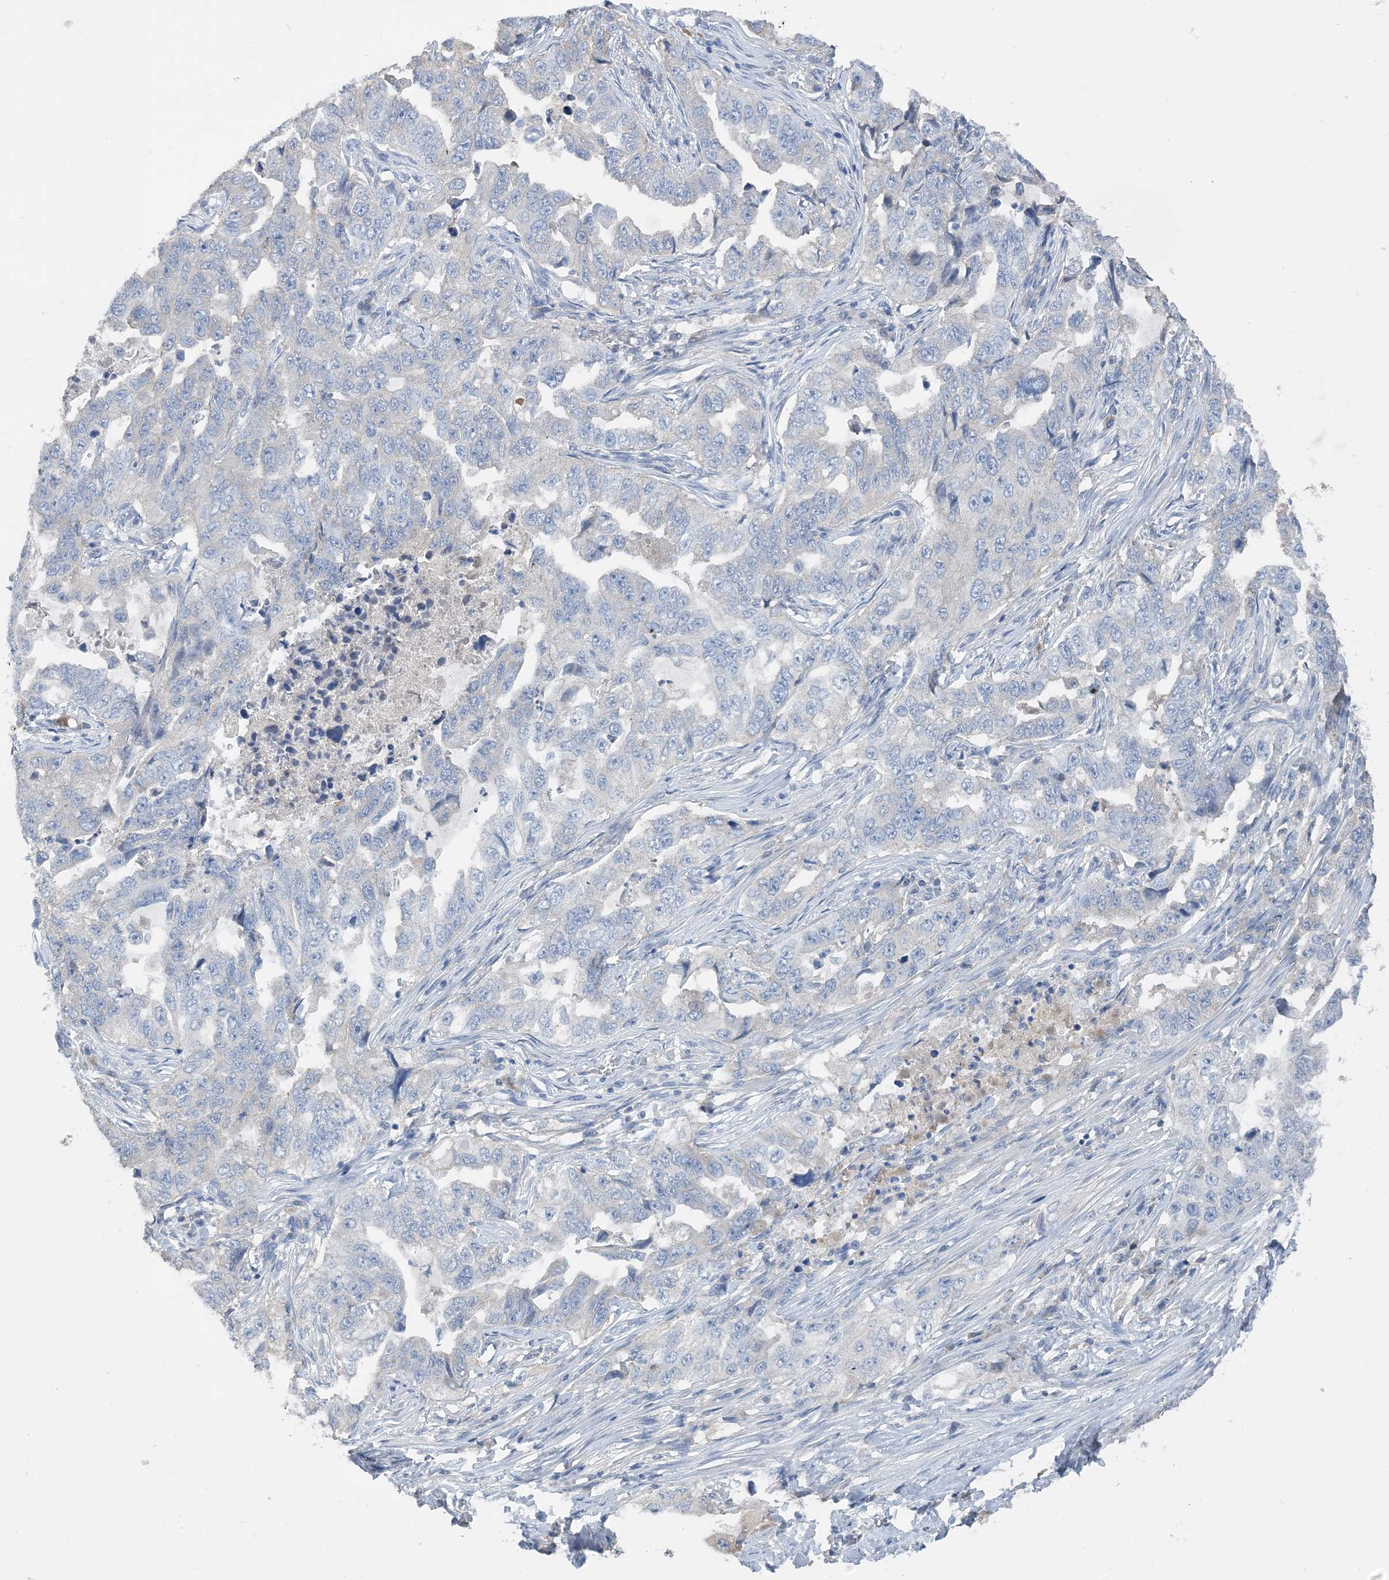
{"staining": {"intensity": "negative", "quantity": "none", "location": "none"}, "tissue": "lung cancer", "cell_type": "Tumor cells", "image_type": "cancer", "snomed": [{"axis": "morphology", "description": "Adenocarcinoma, NOS"}, {"axis": "topography", "description": "Lung"}], "caption": "Human lung cancer (adenocarcinoma) stained for a protein using IHC displays no positivity in tumor cells.", "gene": "CTRL", "patient": {"sex": "female", "age": 51}}